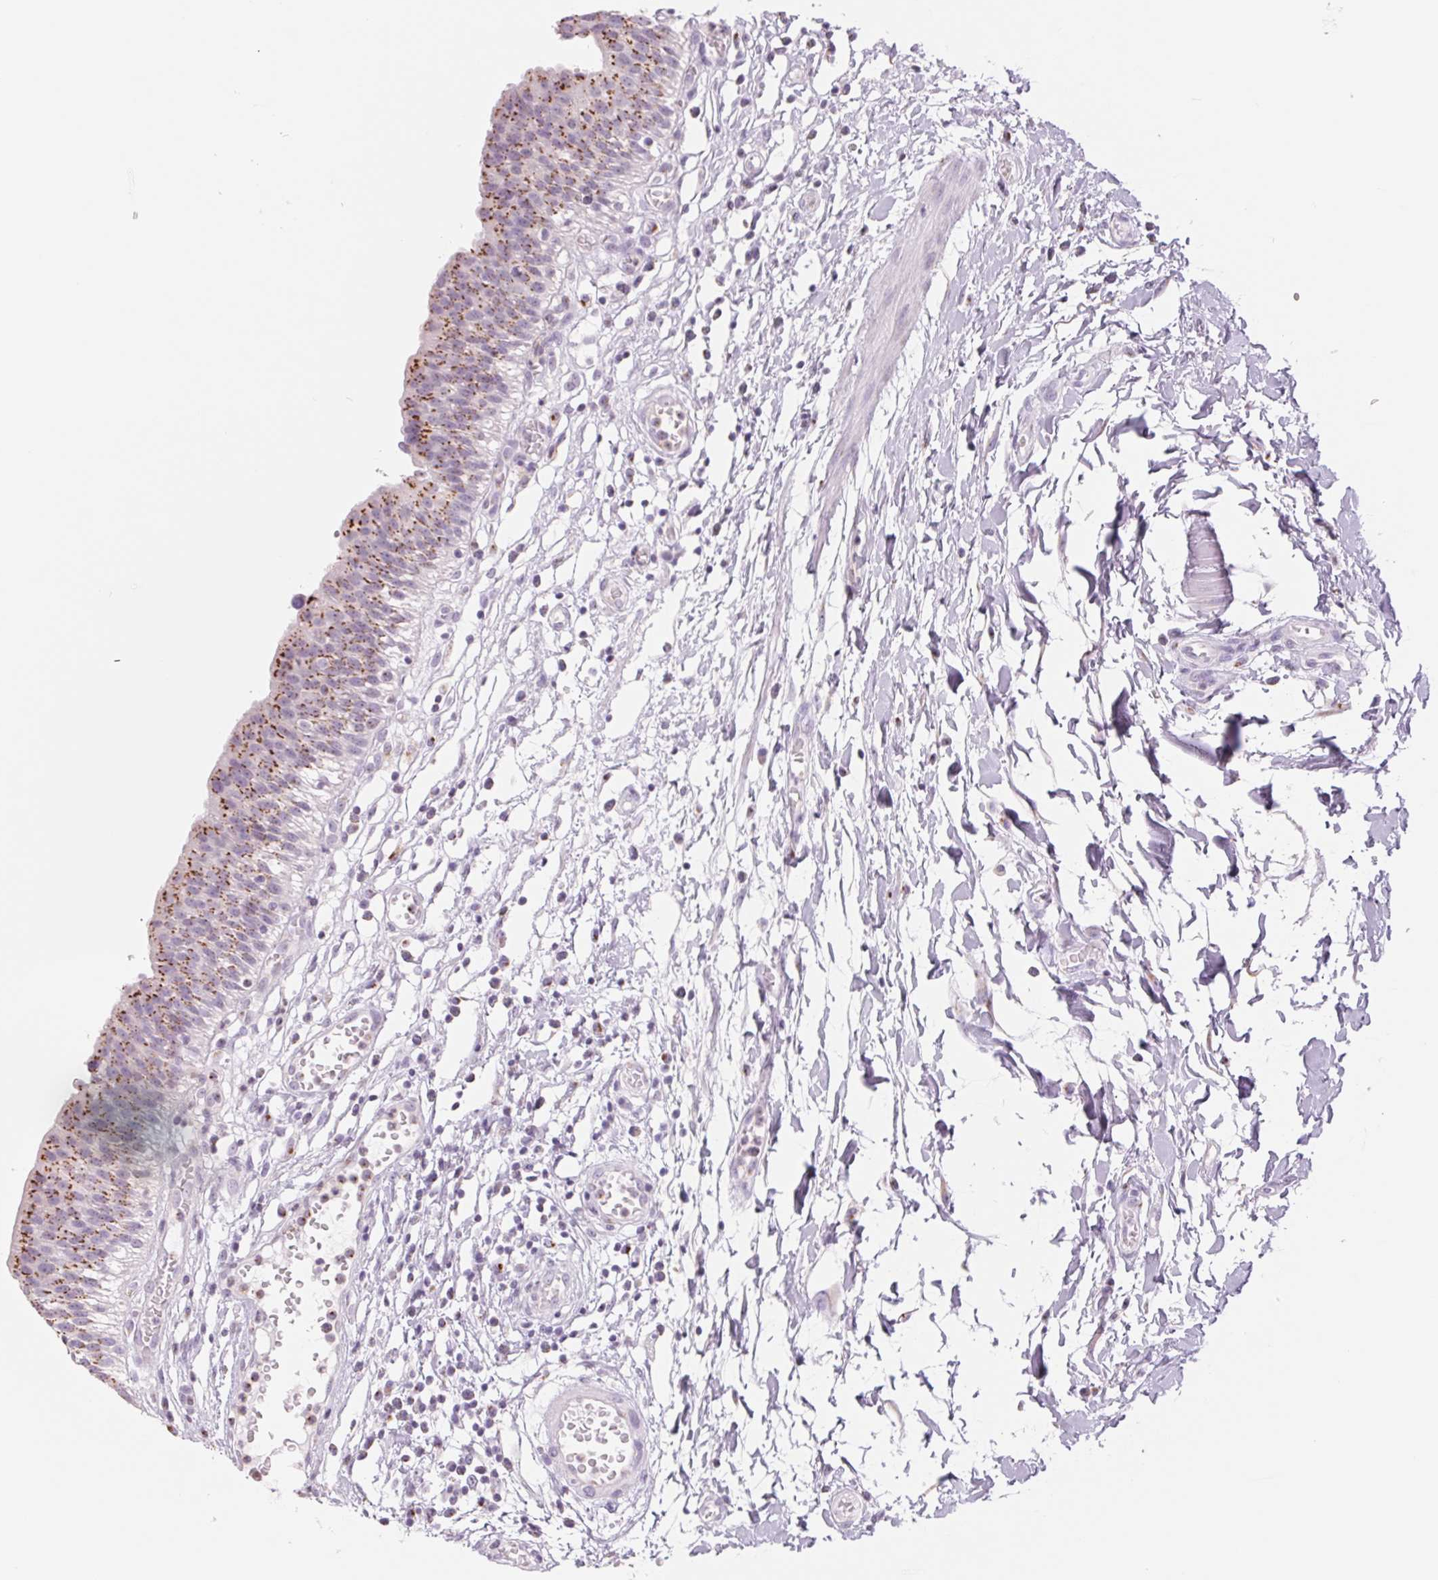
{"staining": {"intensity": "strong", "quantity": ">75%", "location": "cytoplasmic/membranous"}, "tissue": "urinary bladder", "cell_type": "Urothelial cells", "image_type": "normal", "snomed": [{"axis": "morphology", "description": "Normal tissue, NOS"}, {"axis": "topography", "description": "Urinary bladder"}], "caption": "Urinary bladder stained with DAB immunohistochemistry demonstrates high levels of strong cytoplasmic/membranous expression in about >75% of urothelial cells.", "gene": "GALNT7", "patient": {"sex": "male", "age": 64}}